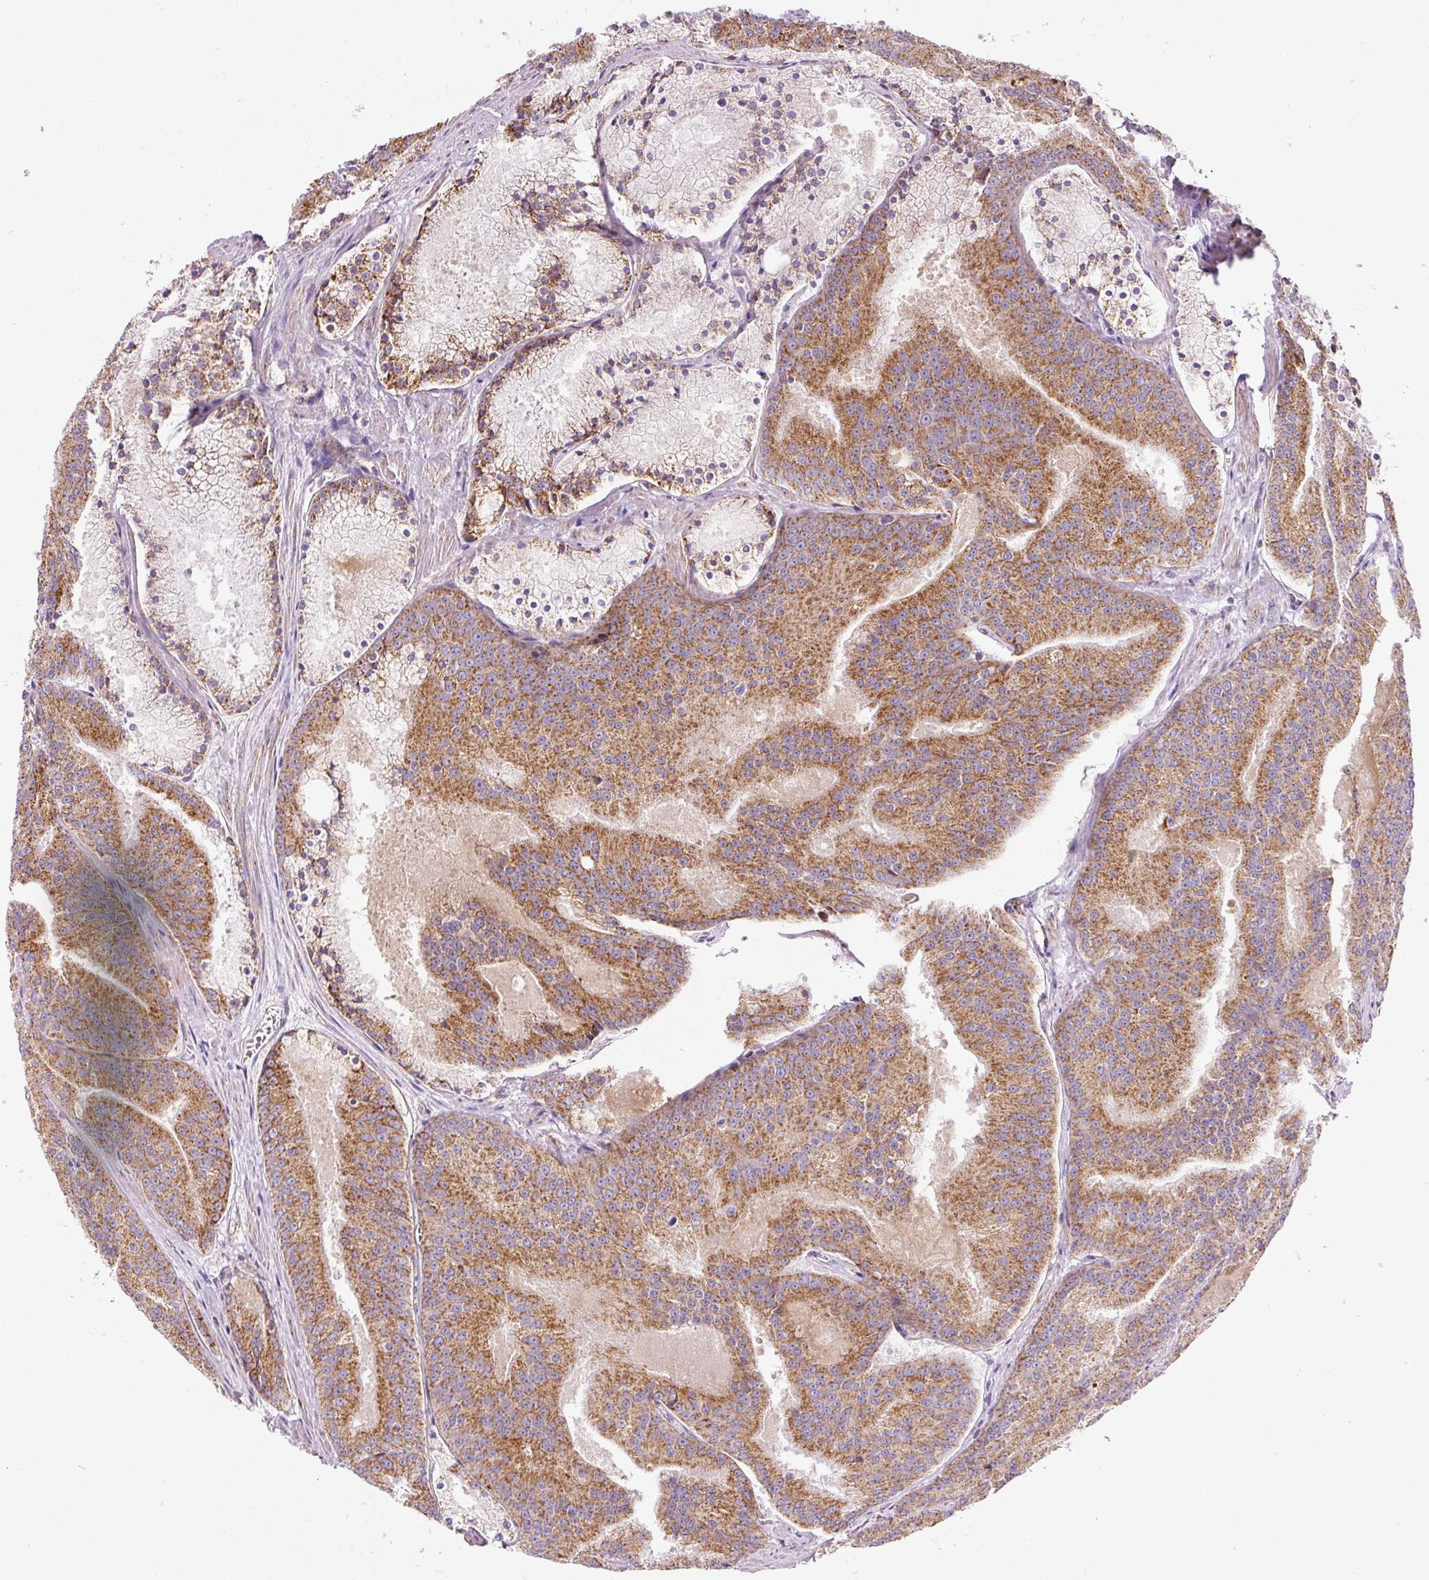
{"staining": {"intensity": "strong", "quantity": ">75%", "location": "cytoplasmic/membranous"}, "tissue": "prostate cancer", "cell_type": "Tumor cells", "image_type": "cancer", "snomed": [{"axis": "morphology", "description": "Adenocarcinoma, High grade"}, {"axis": "topography", "description": "Prostate"}], "caption": "Protein staining exhibits strong cytoplasmic/membranous positivity in approximately >75% of tumor cells in prostate cancer.", "gene": "NDUFB4", "patient": {"sex": "male", "age": 61}}